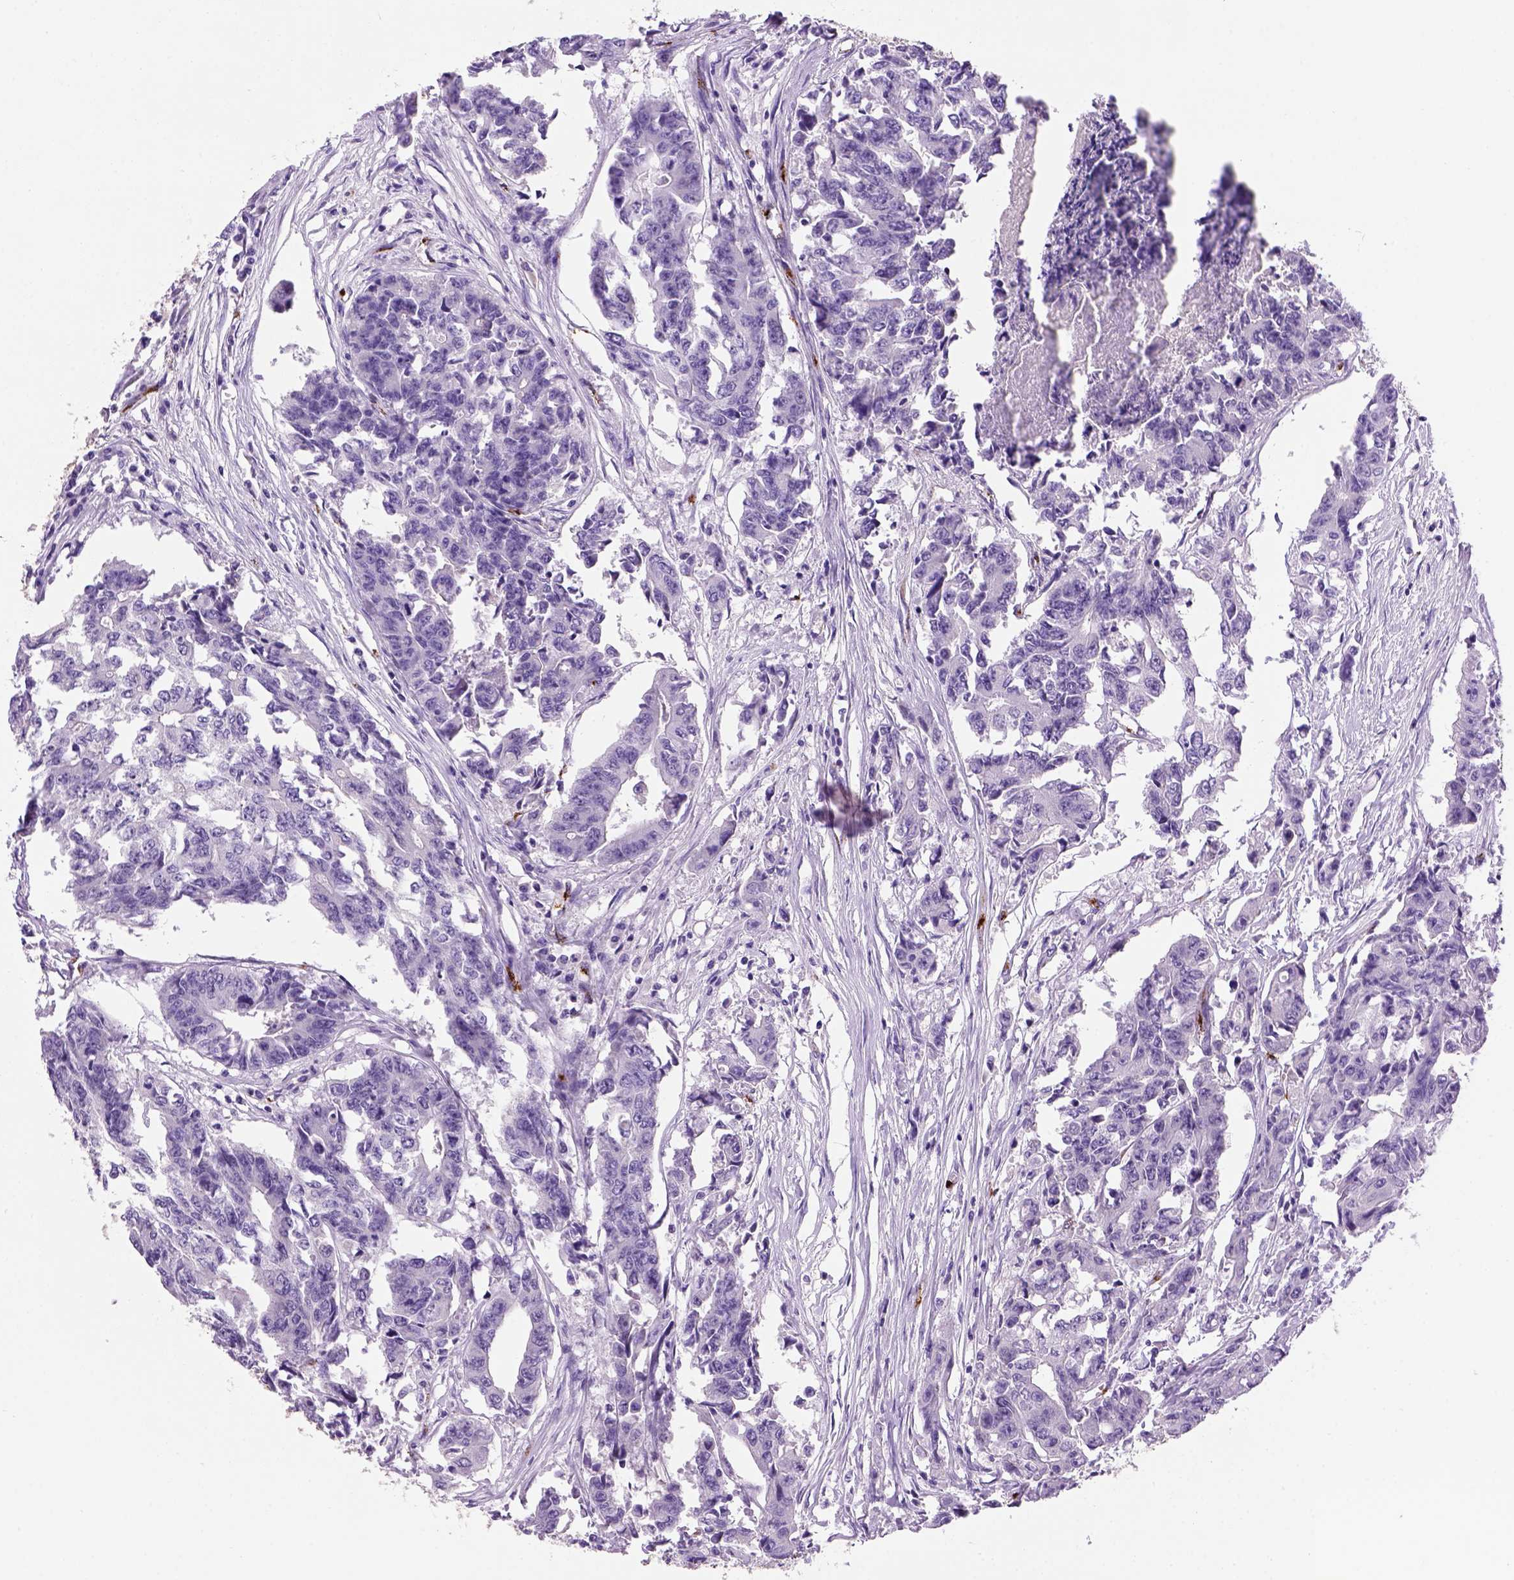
{"staining": {"intensity": "negative", "quantity": "none", "location": "none"}, "tissue": "colorectal cancer", "cell_type": "Tumor cells", "image_type": "cancer", "snomed": [{"axis": "morphology", "description": "Adenocarcinoma, NOS"}, {"axis": "topography", "description": "Rectum"}], "caption": "Immunohistochemistry photomicrograph of neoplastic tissue: colorectal cancer (adenocarcinoma) stained with DAB exhibits no significant protein positivity in tumor cells.", "gene": "VWF", "patient": {"sex": "male", "age": 54}}